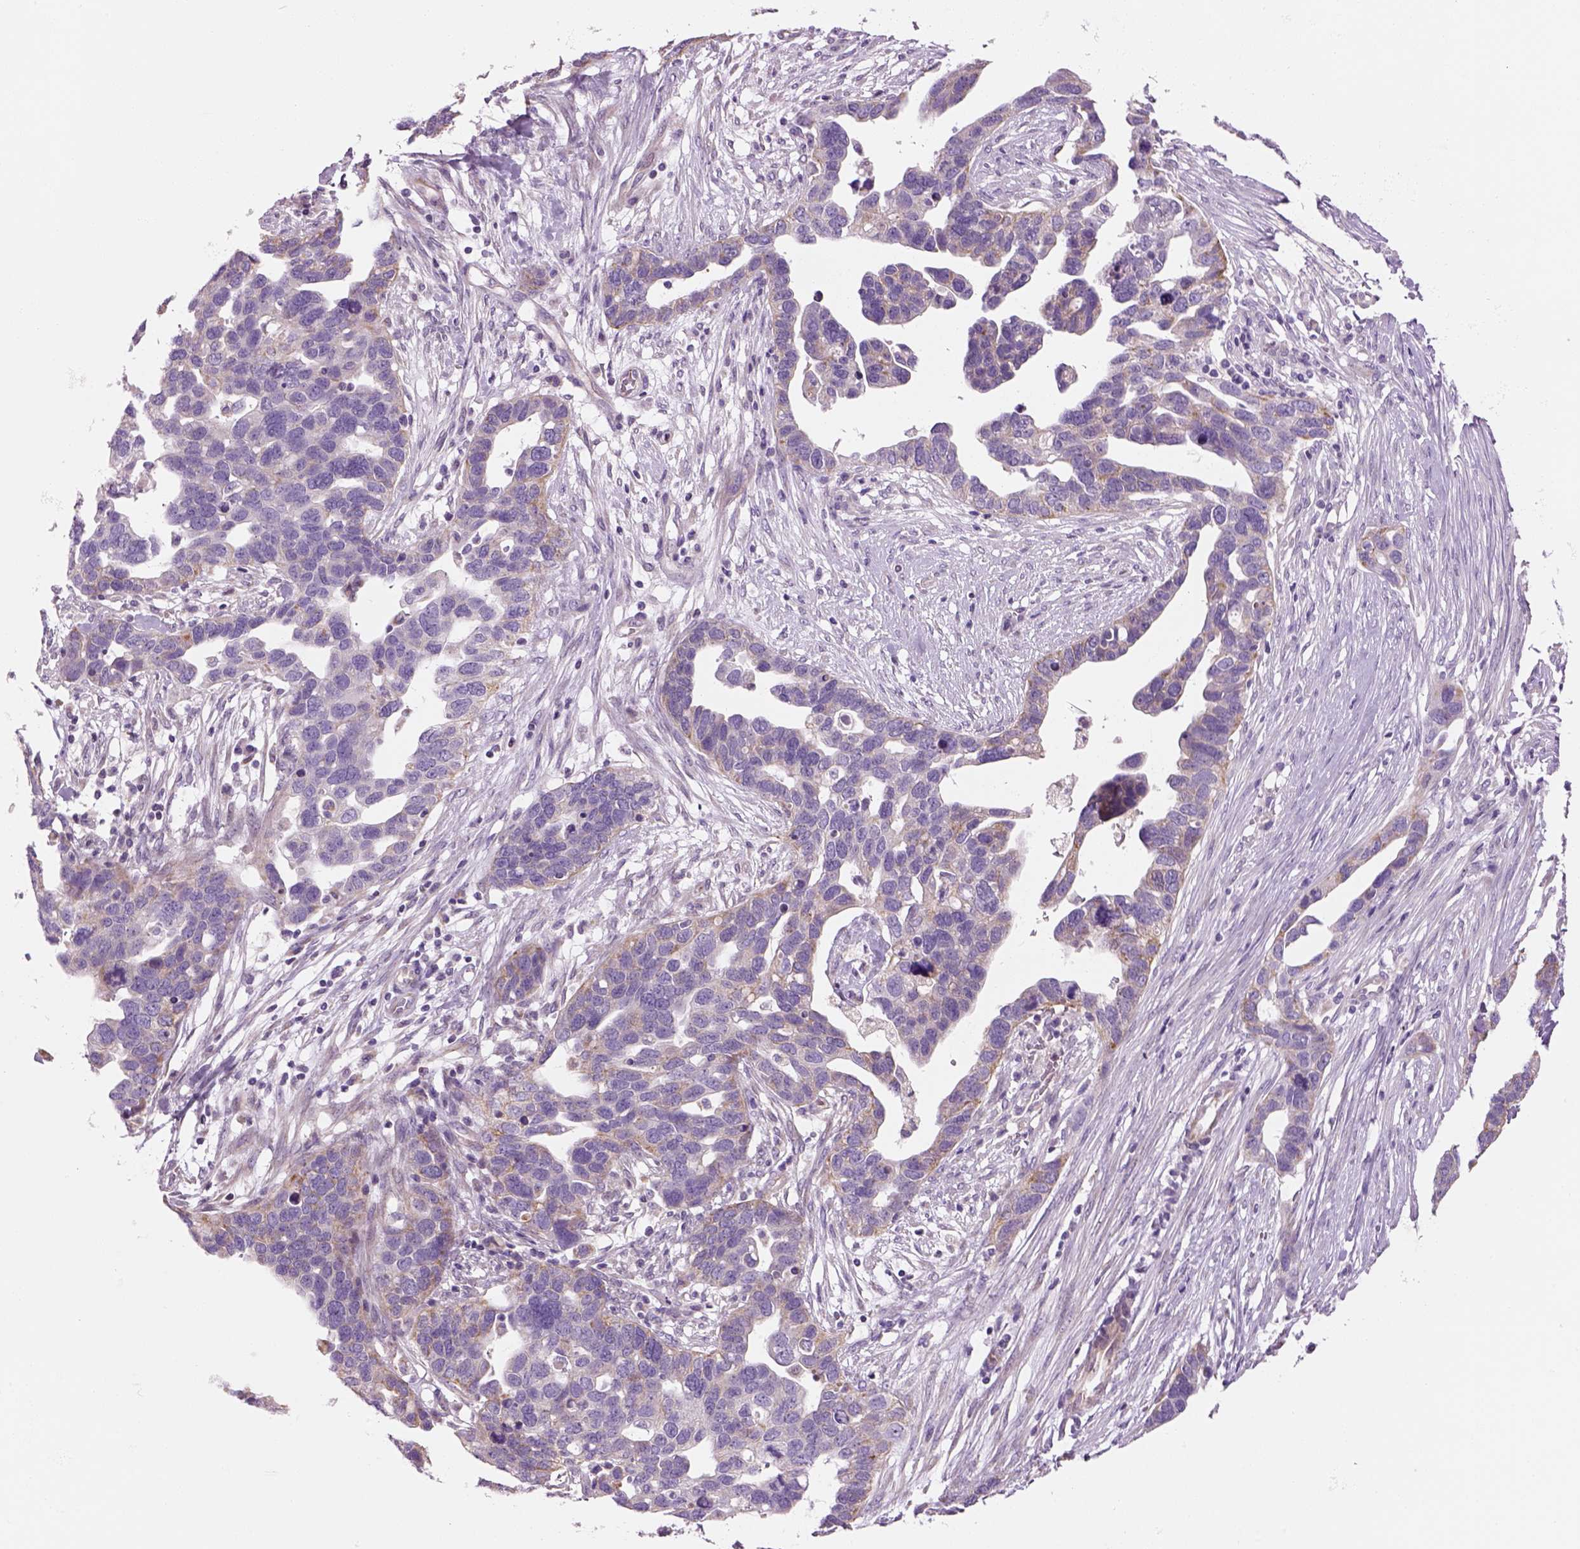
{"staining": {"intensity": "weak", "quantity": "<25%", "location": "cytoplasmic/membranous"}, "tissue": "ovarian cancer", "cell_type": "Tumor cells", "image_type": "cancer", "snomed": [{"axis": "morphology", "description": "Cystadenocarcinoma, serous, NOS"}, {"axis": "topography", "description": "Ovary"}], "caption": "Ovarian serous cystadenocarcinoma was stained to show a protein in brown. There is no significant expression in tumor cells.", "gene": "IFT52", "patient": {"sex": "female", "age": 54}}